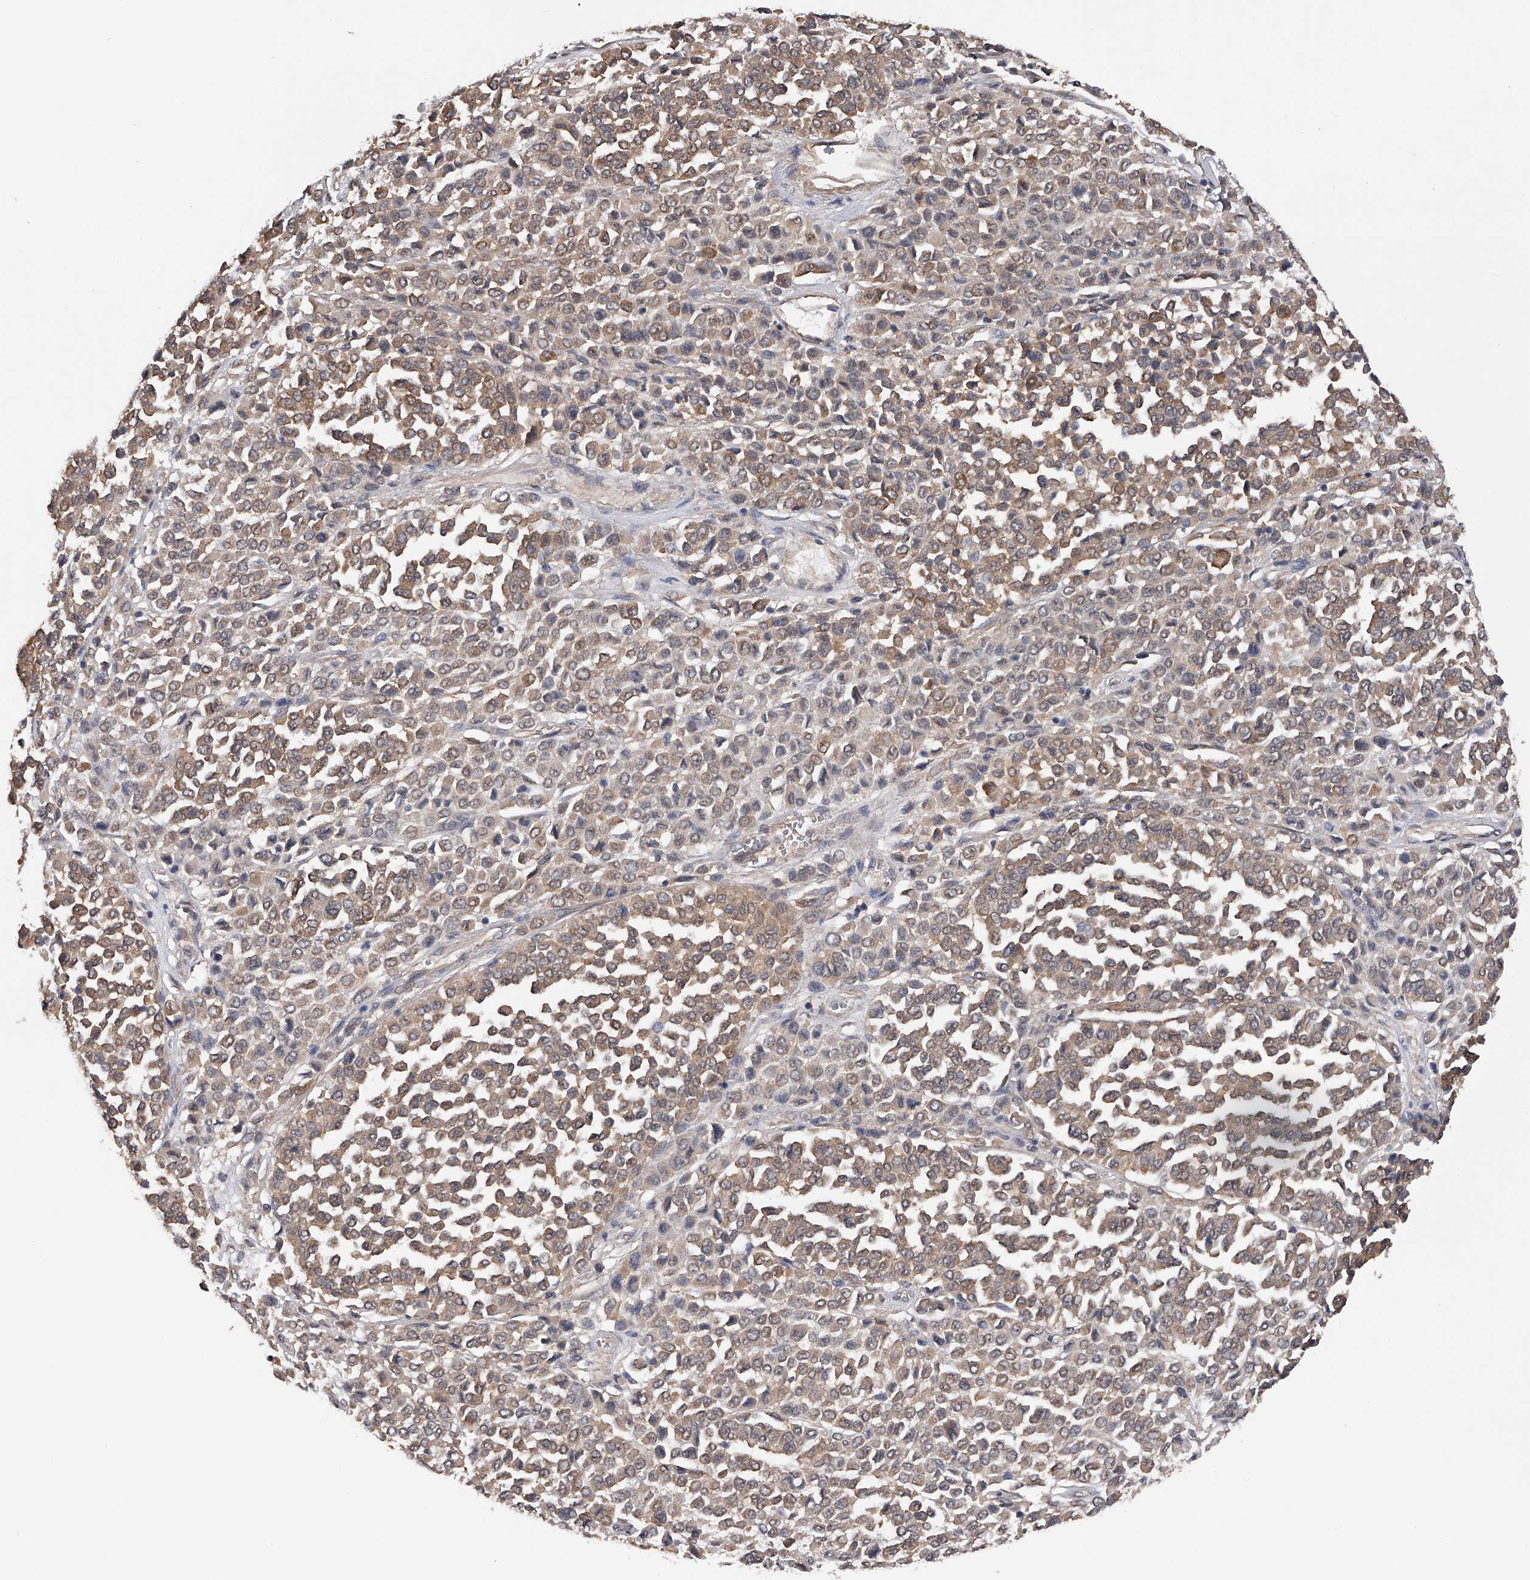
{"staining": {"intensity": "weak", "quantity": "25%-75%", "location": "cytoplasmic/membranous"}, "tissue": "melanoma", "cell_type": "Tumor cells", "image_type": "cancer", "snomed": [{"axis": "morphology", "description": "Malignant melanoma, Metastatic site"}, {"axis": "topography", "description": "Pancreas"}], "caption": "Weak cytoplasmic/membranous staining for a protein is present in approximately 25%-75% of tumor cells of malignant melanoma (metastatic site) using immunohistochemistry (IHC).", "gene": "CFAP298", "patient": {"sex": "female", "age": 30}}